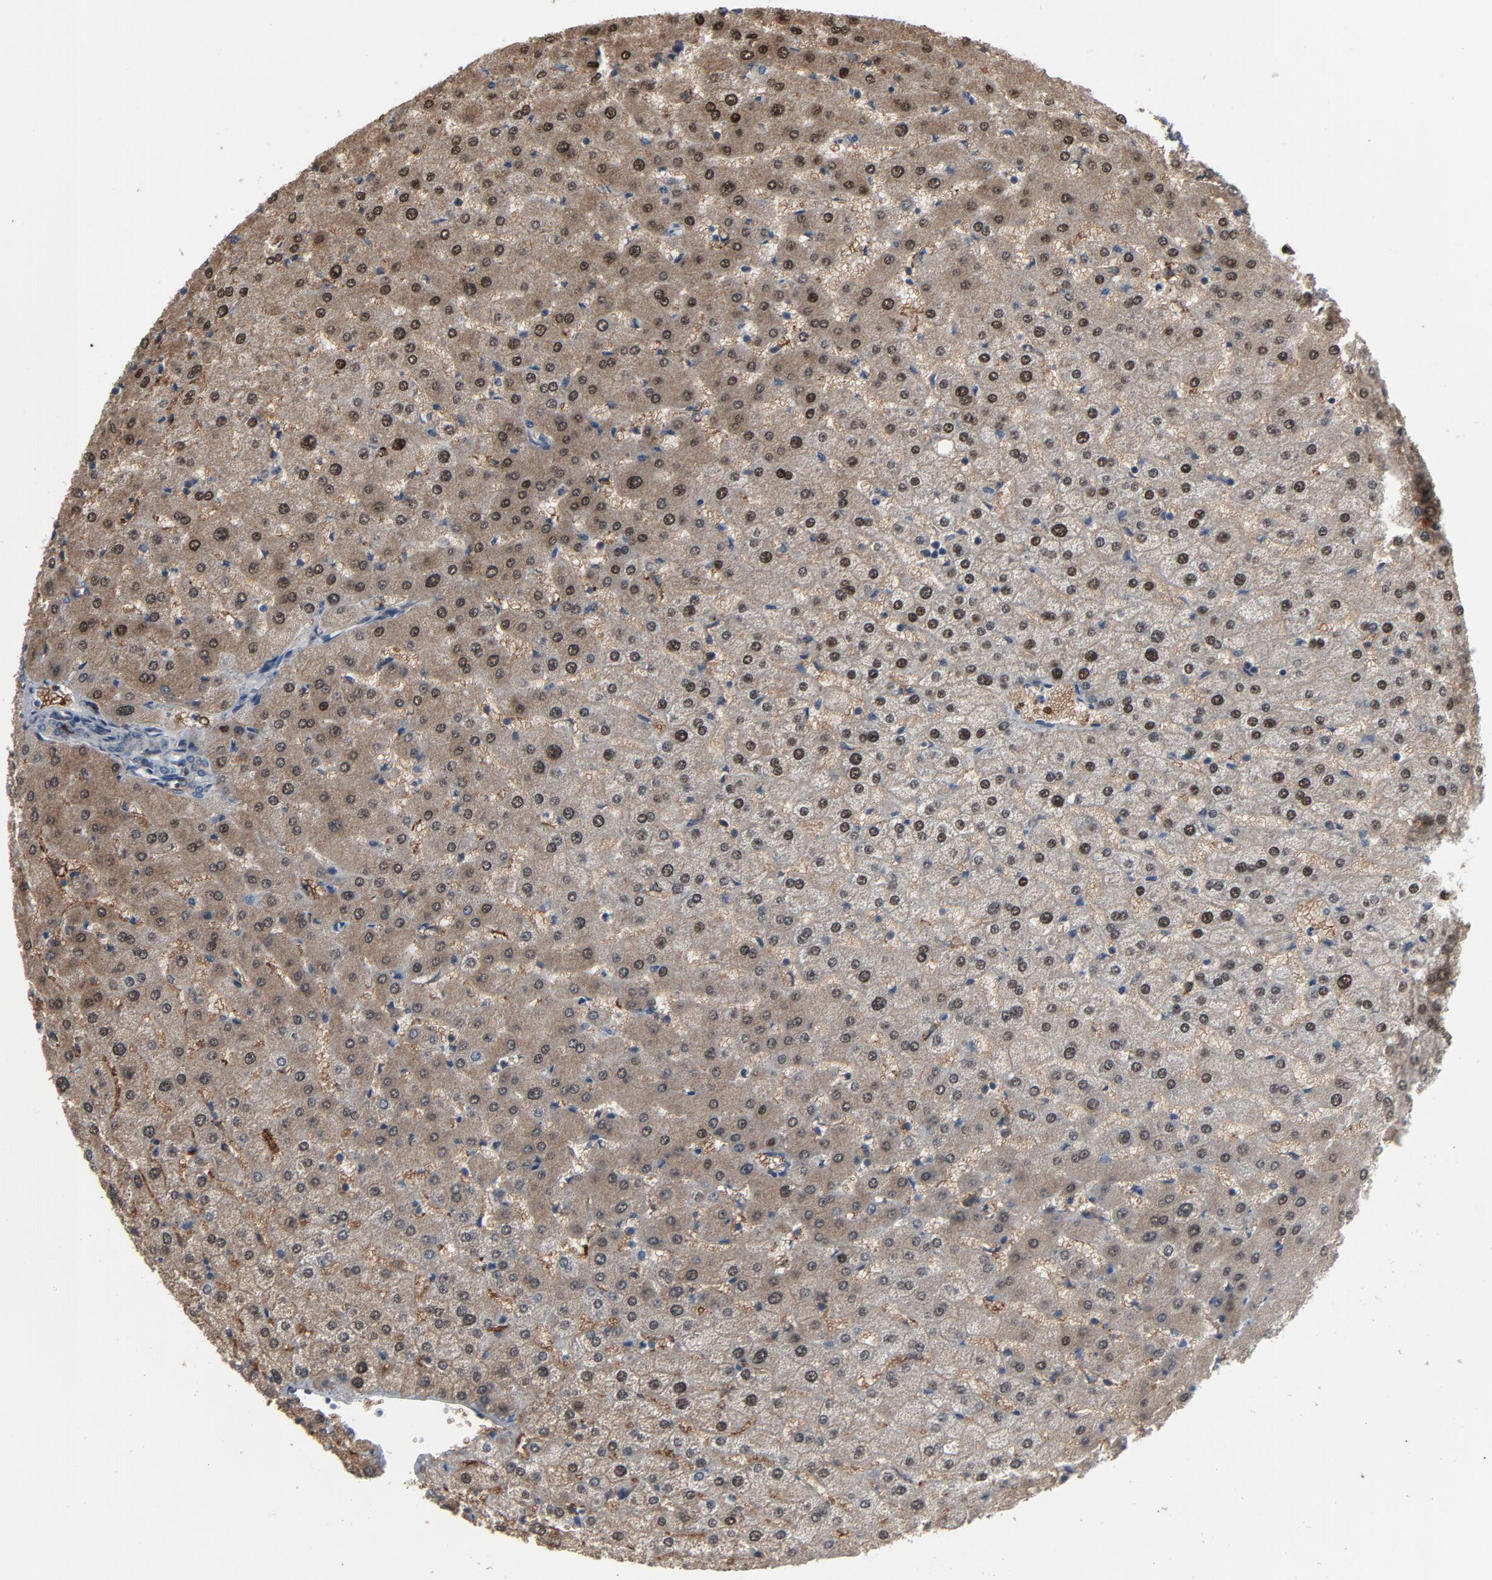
{"staining": {"intensity": "negative", "quantity": "none", "location": "none"}, "tissue": "liver", "cell_type": "Cholangiocytes", "image_type": "normal", "snomed": [{"axis": "morphology", "description": "Normal tissue, NOS"}, {"axis": "morphology", "description": "Fibrosis, NOS"}, {"axis": "topography", "description": "Liver"}], "caption": "This histopathology image is of unremarkable liver stained with immunohistochemistry to label a protein in brown with the nuclei are counter-stained blue. There is no expression in cholangiocytes.", "gene": "PDZD4", "patient": {"sex": "female", "age": 29}}